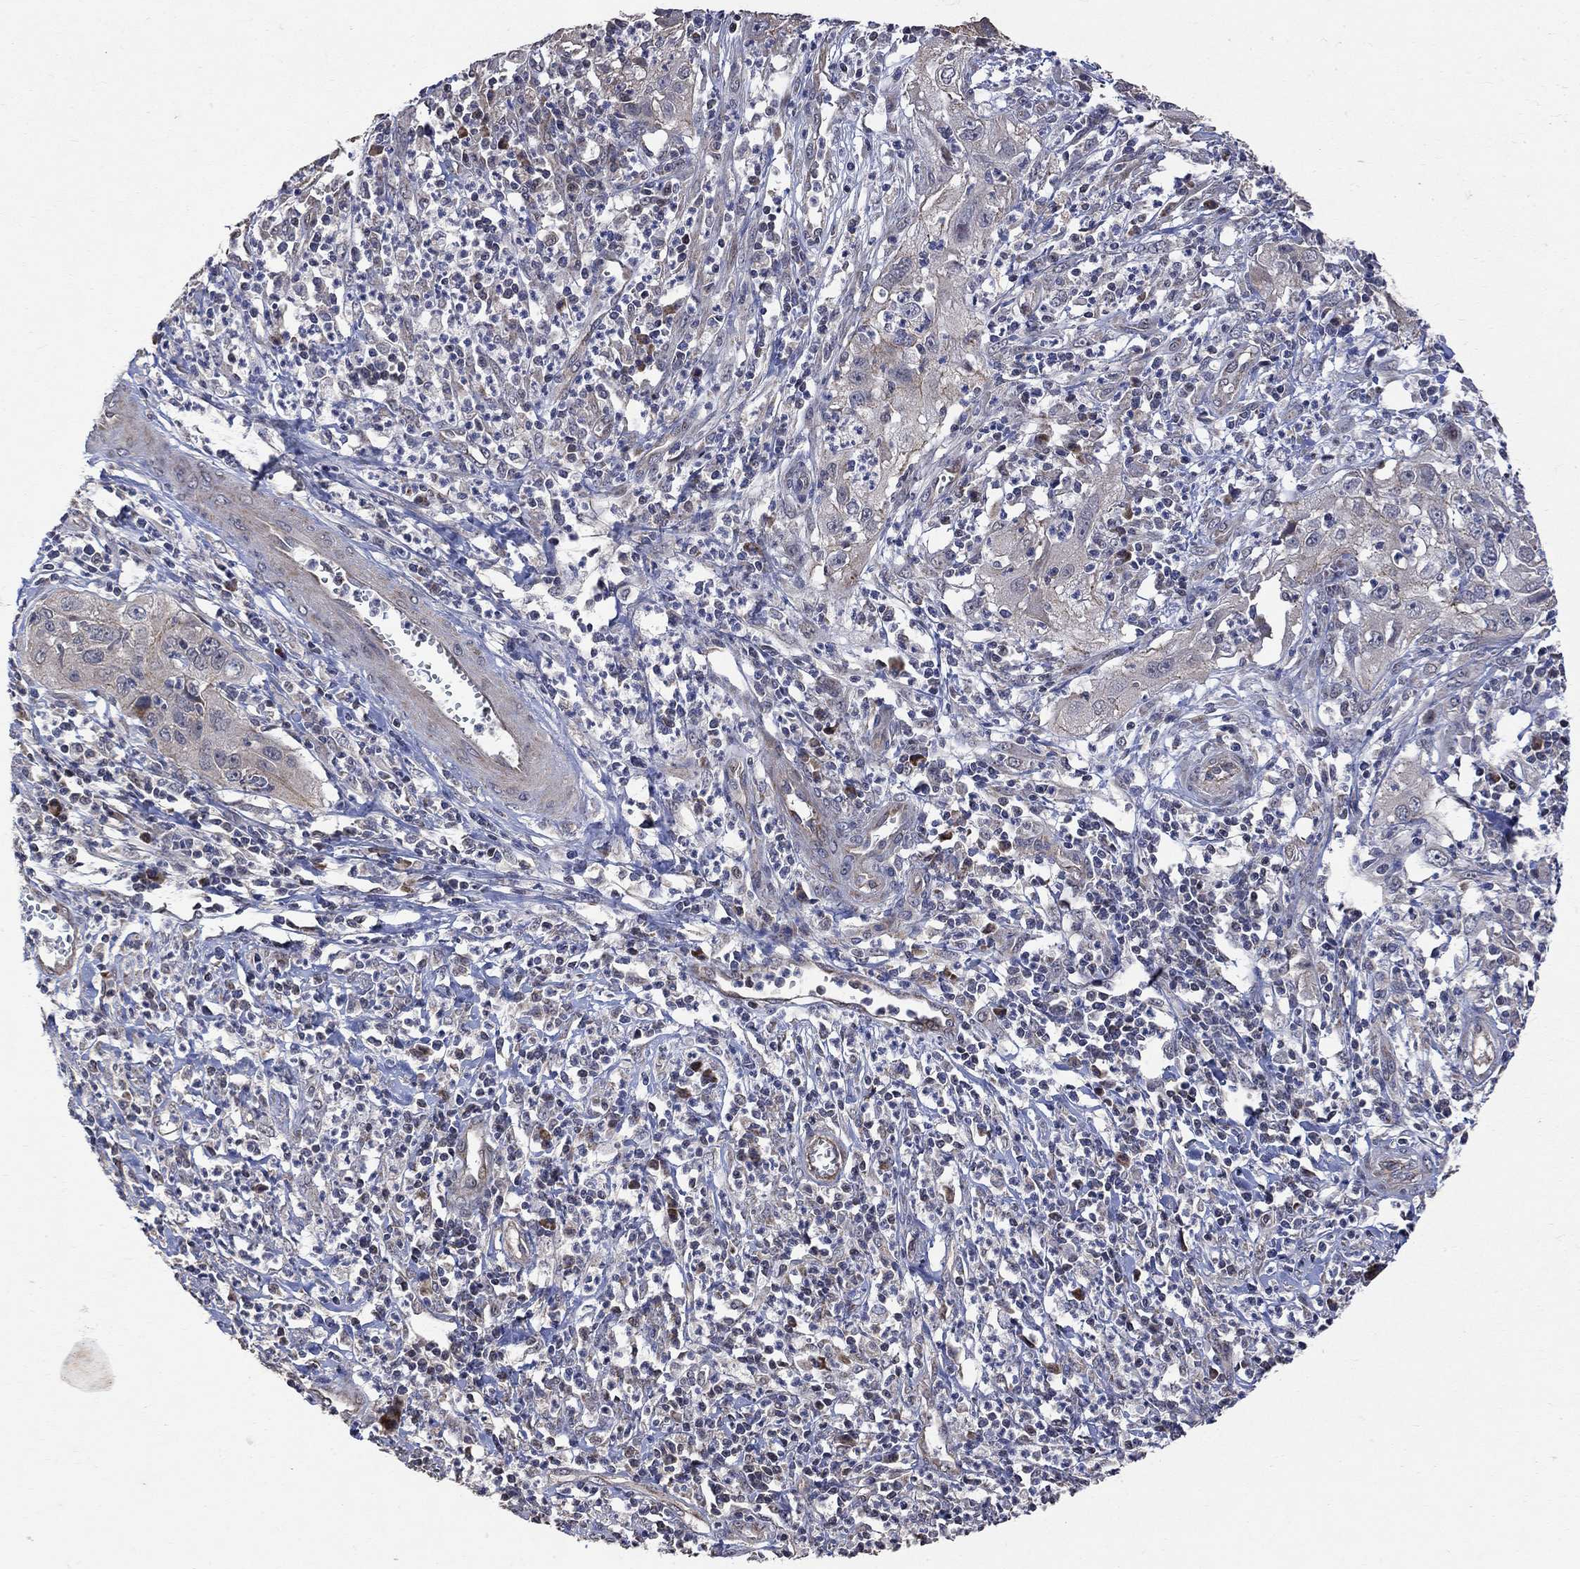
{"staining": {"intensity": "moderate", "quantity": "<25%", "location": "cytoplasmic/membranous"}, "tissue": "cervical cancer", "cell_type": "Tumor cells", "image_type": "cancer", "snomed": [{"axis": "morphology", "description": "Squamous cell carcinoma, NOS"}, {"axis": "topography", "description": "Cervix"}], "caption": "Immunohistochemical staining of human cervical cancer shows moderate cytoplasmic/membranous protein expression in approximately <25% of tumor cells.", "gene": "ANKRA2", "patient": {"sex": "female", "age": 32}}